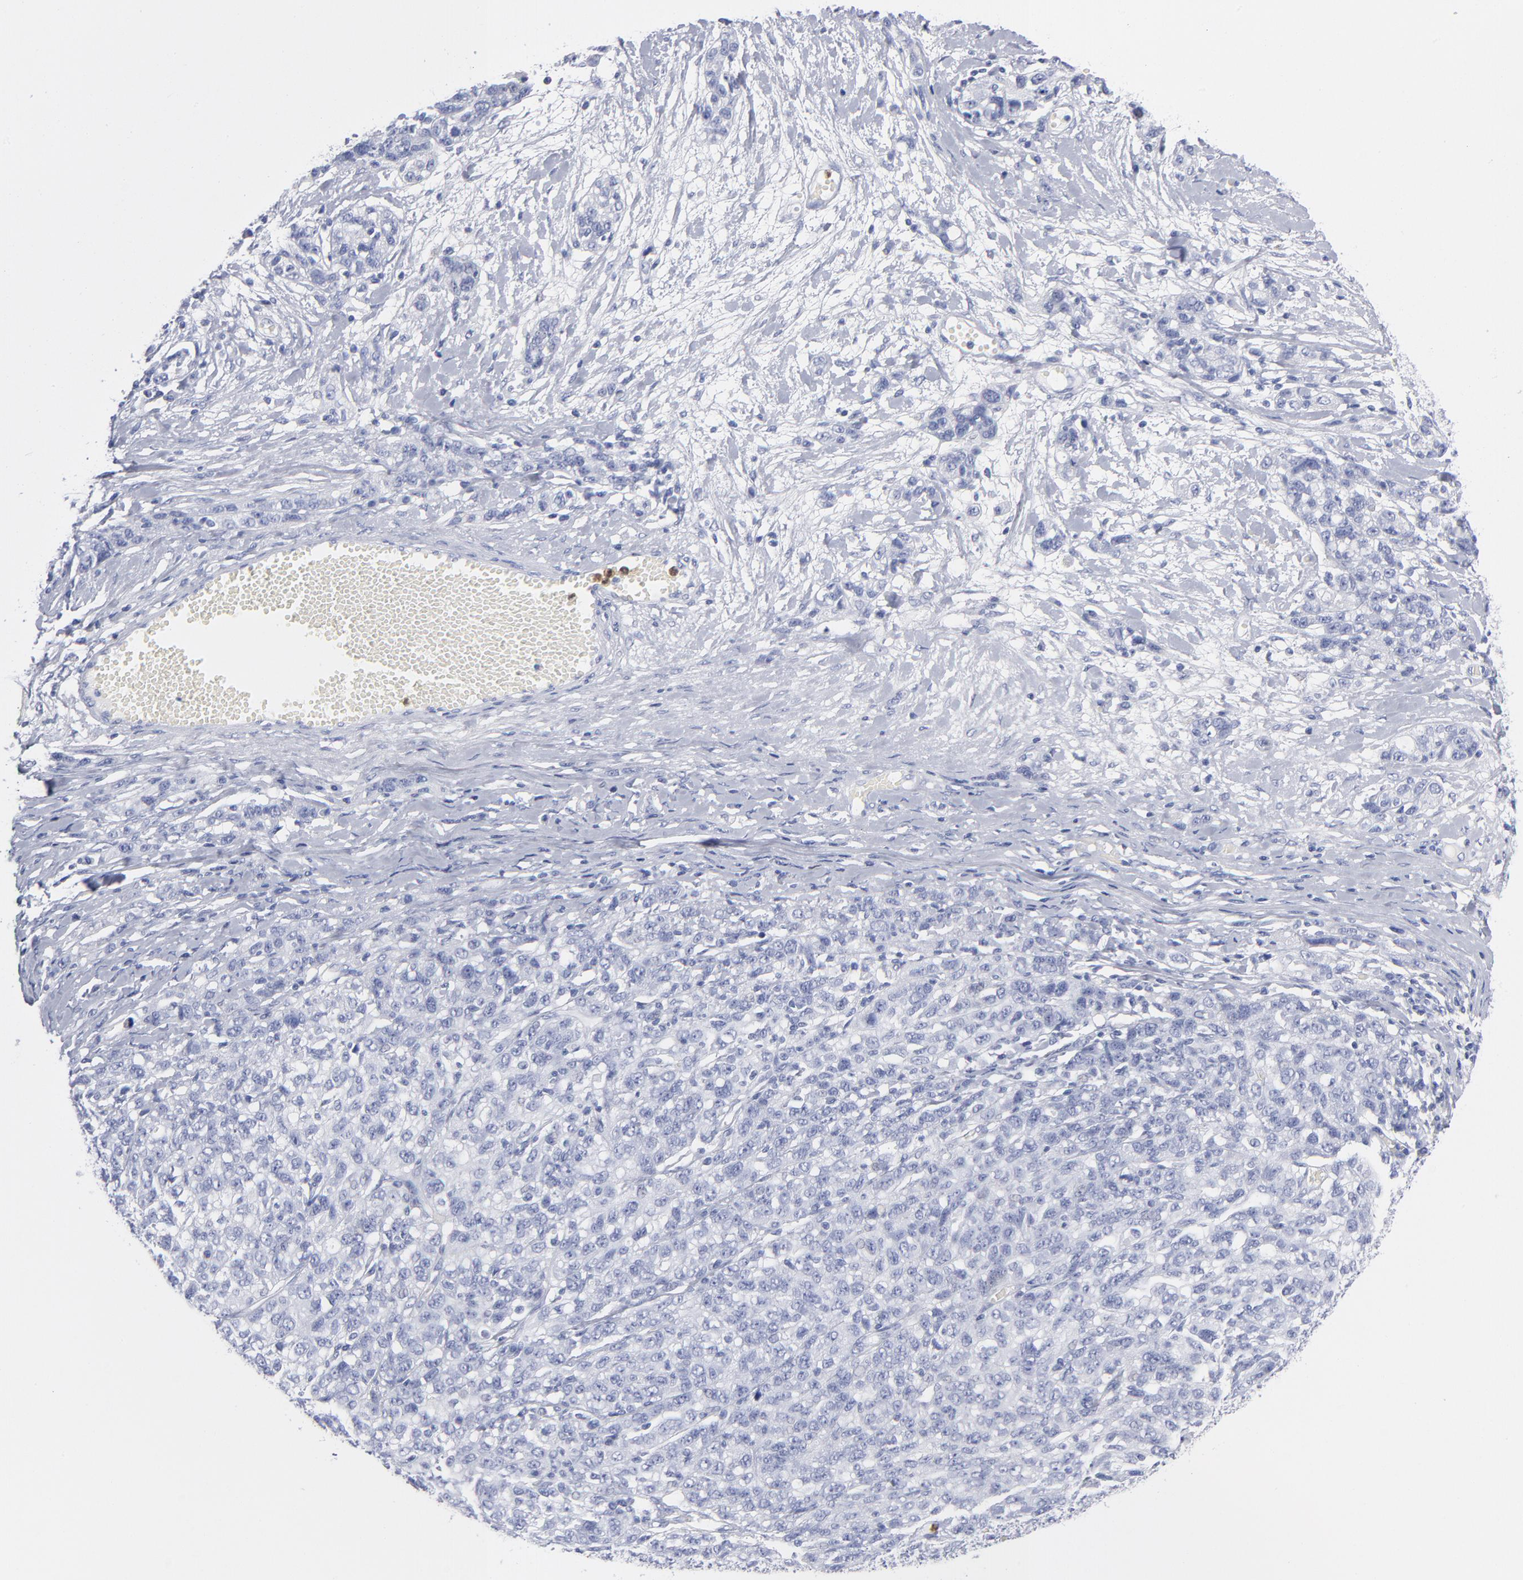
{"staining": {"intensity": "negative", "quantity": "none", "location": "none"}, "tissue": "ovarian cancer", "cell_type": "Tumor cells", "image_type": "cancer", "snomed": [{"axis": "morphology", "description": "Cystadenocarcinoma, serous, NOS"}, {"axis": "topography", "description": "Ovary"}], "caption": "This is an immunohistochemistry (IHC) image of human serous cystadenocarcinoma (ovarian). There is no positivity in tumor cells.", "gene": "ARG1", "patient": {"sex": "female", "age": 71}}